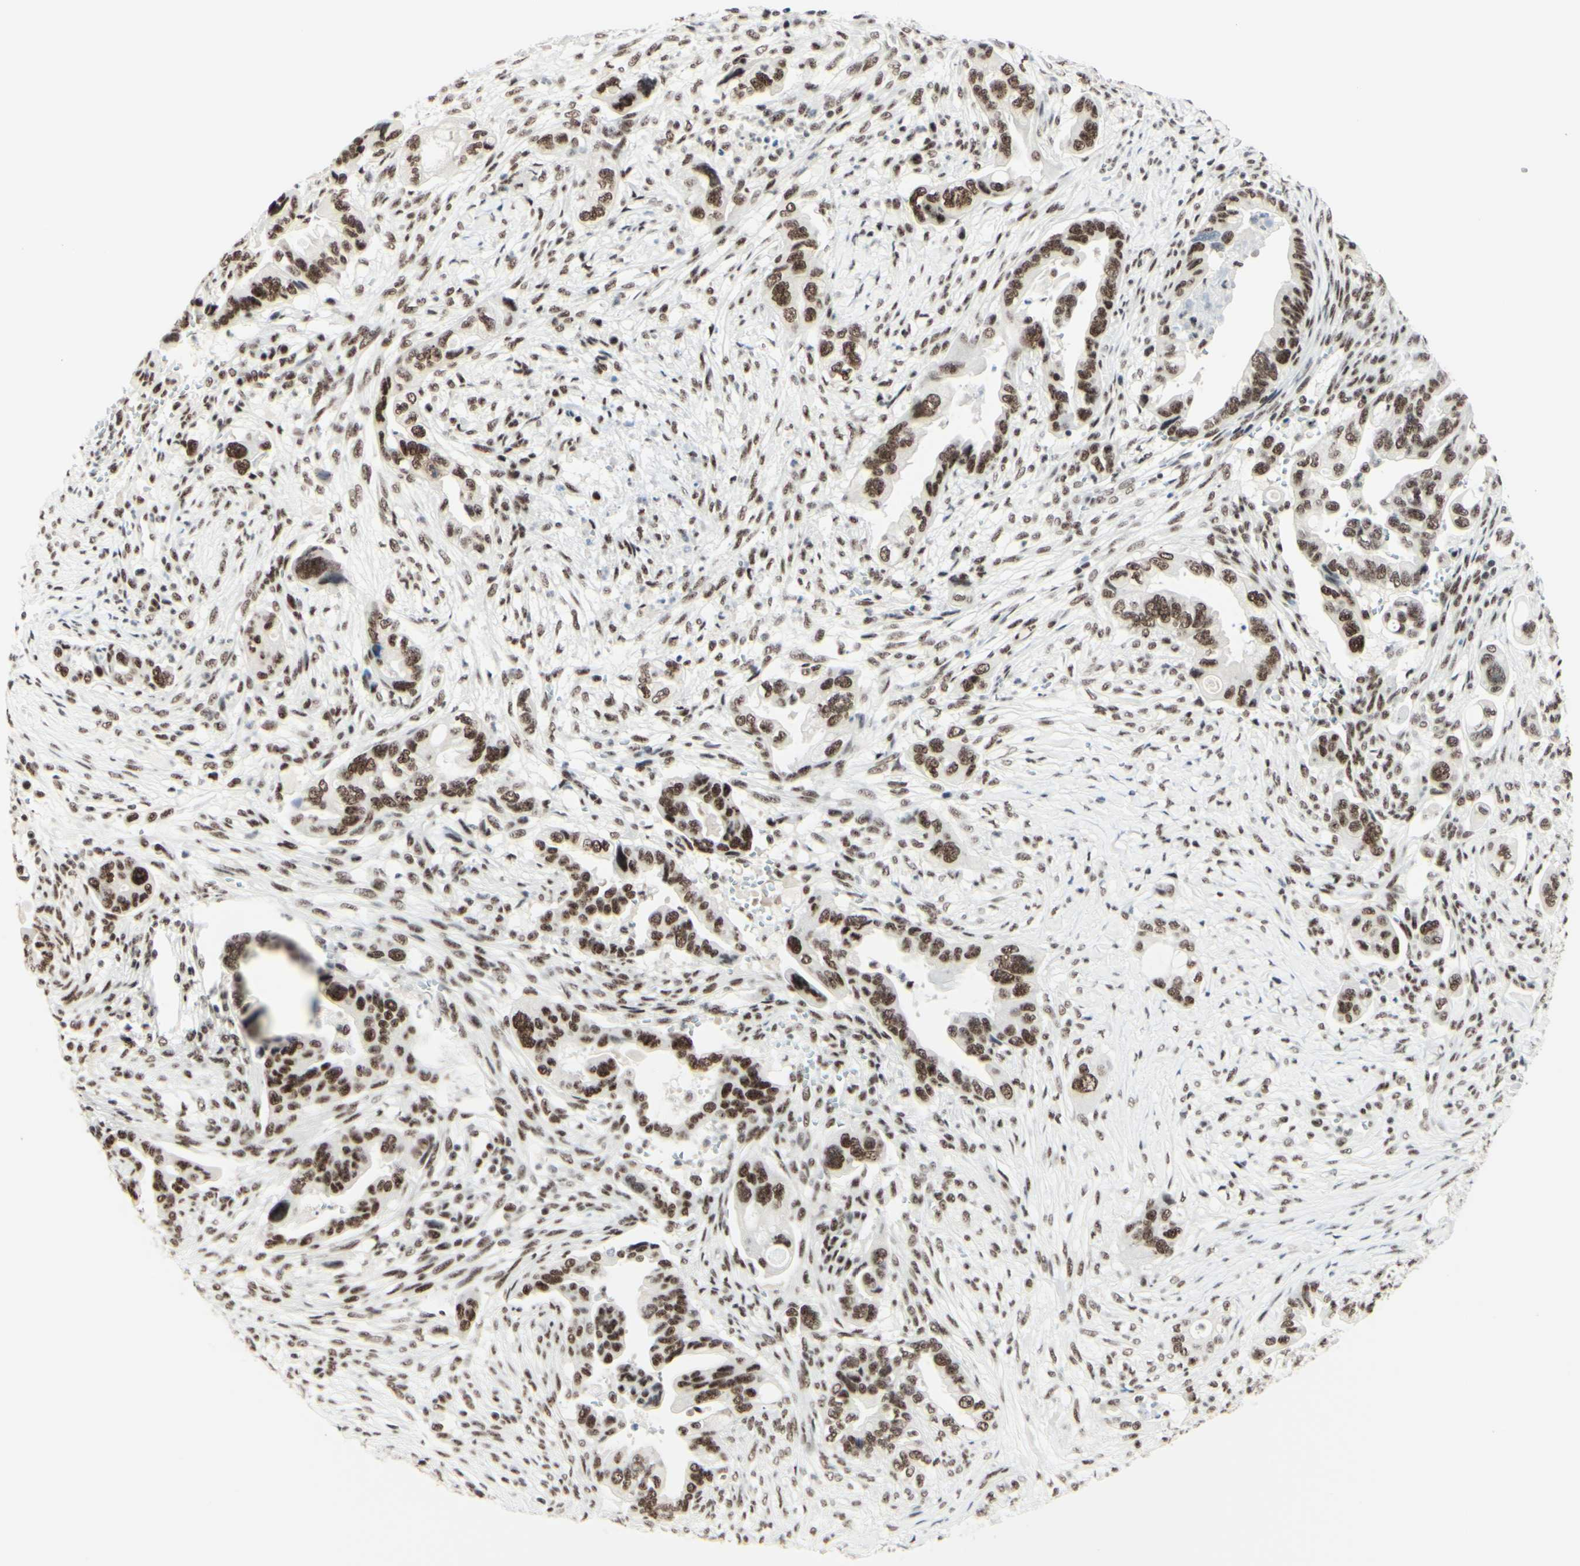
{"staining": {"intensity": "moderate", "quantity": ">75%", "location": "nuclear"}, "tissue": "pancreatic cancer", "cell_type": "Tumor cells", "image_type": "cancer", "snomed": [{"axis": "morphology", "description": "Adenocarcinoma, NOS"}, {"axis": "topography", "description": "Pancreas"}], "caption": "Moderate nuclear expression is present in about >75% of tumor cells in adenocarcinoma (pancreatic). Nuclei are stained in blue.", "gene": "WTAP", "patient": {"sex": "male", "age": 70}}